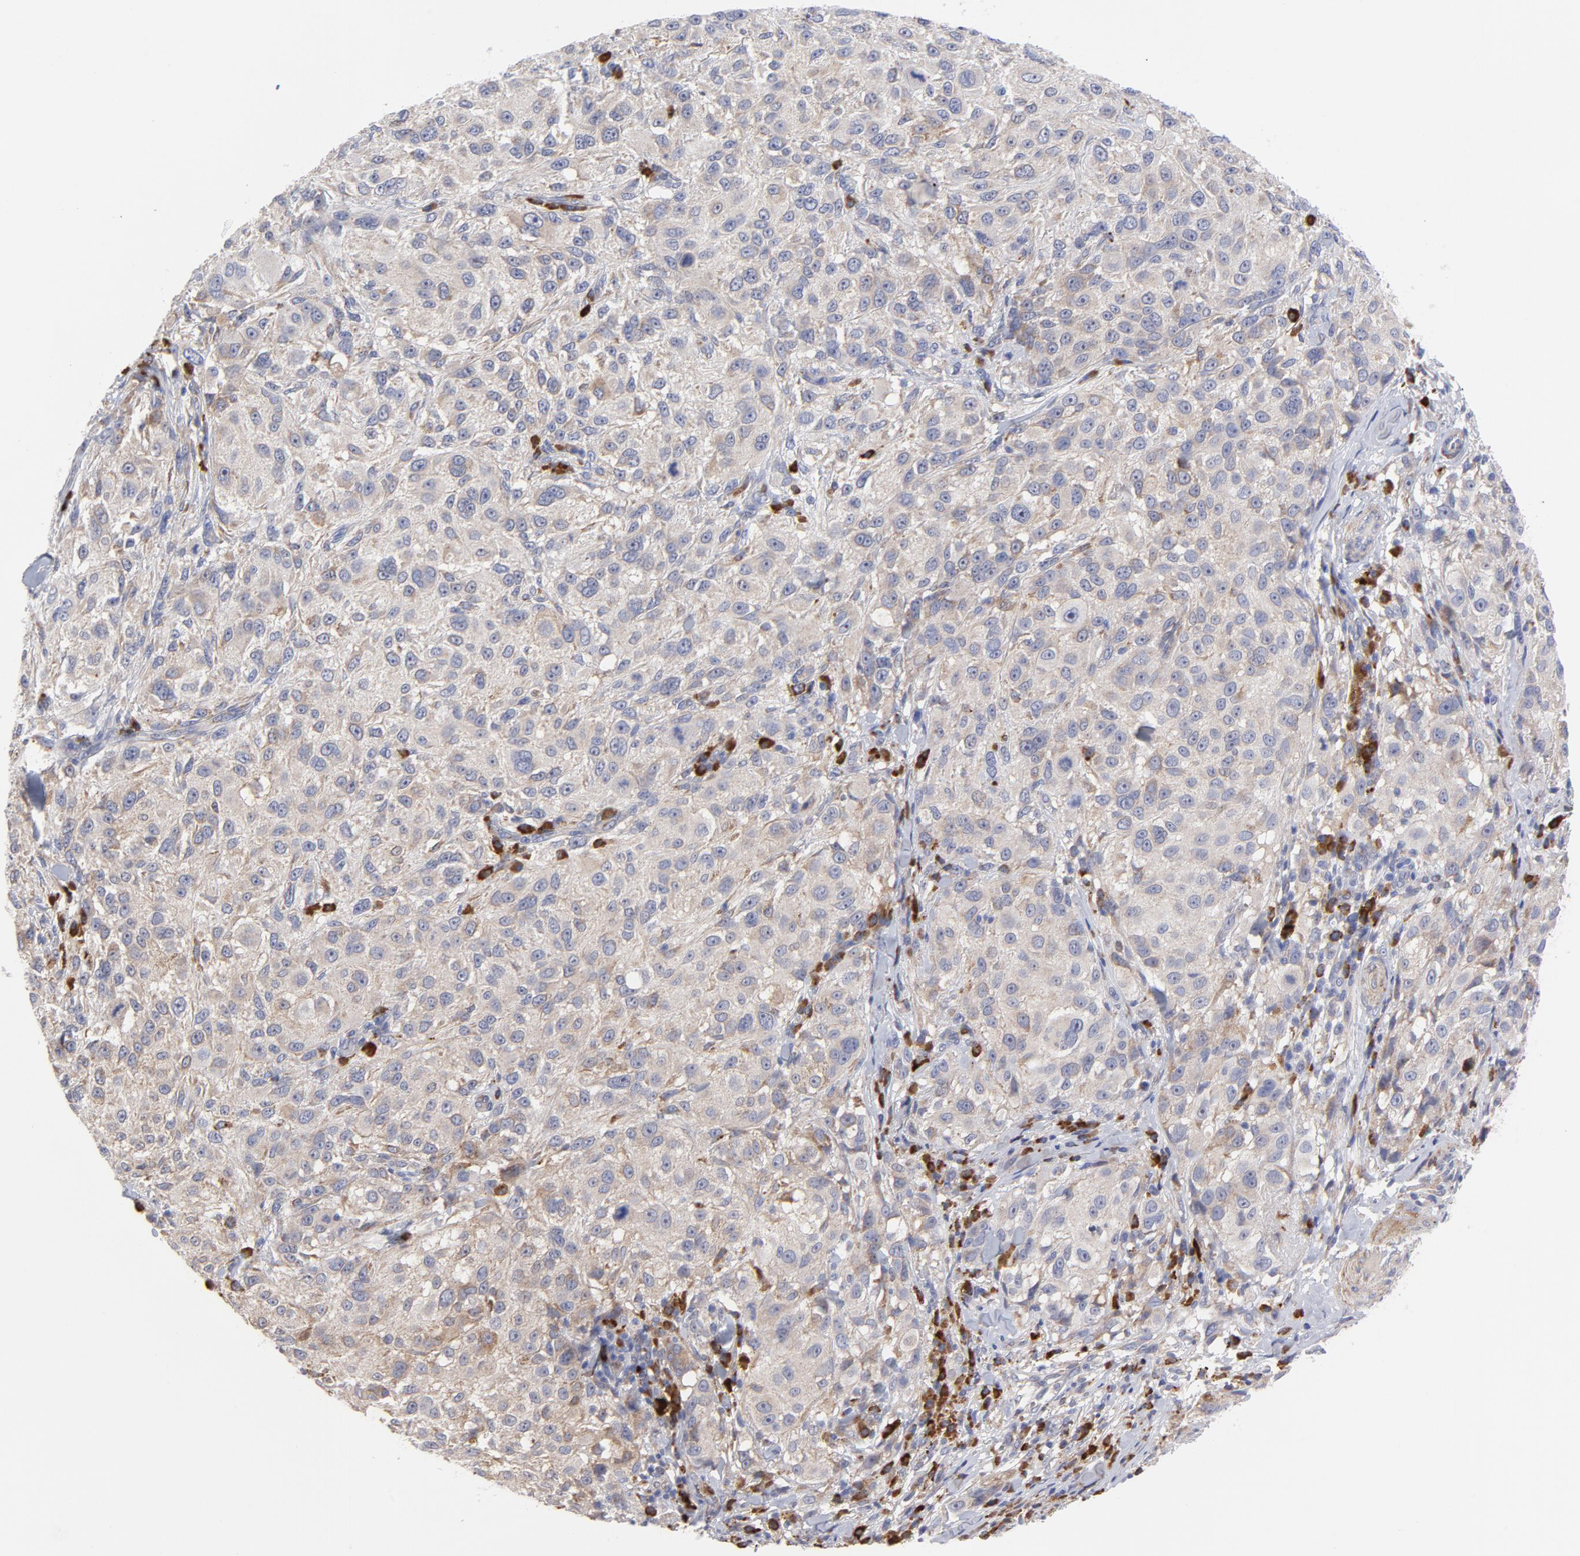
{"staining": {"intensity": "negative", "quantity": "none", "location": "none"}, "tissue": "melanoma", "cell_type": "Tumor cells", "image_type": "cancer", "snomed": [{"axis": "morphology", "description": "Necrosis, NOS"}, {"axis": "morphology", "description": "Malignant melanoma, NOS"}, {"axis": "topography", "description": "Skin"}], "caption": "The IHC image has no significant staining in tumor cells of melanoma tissue.", "gene": "RAPGEF3", "patient": {"sex": "female", "age": 87}}